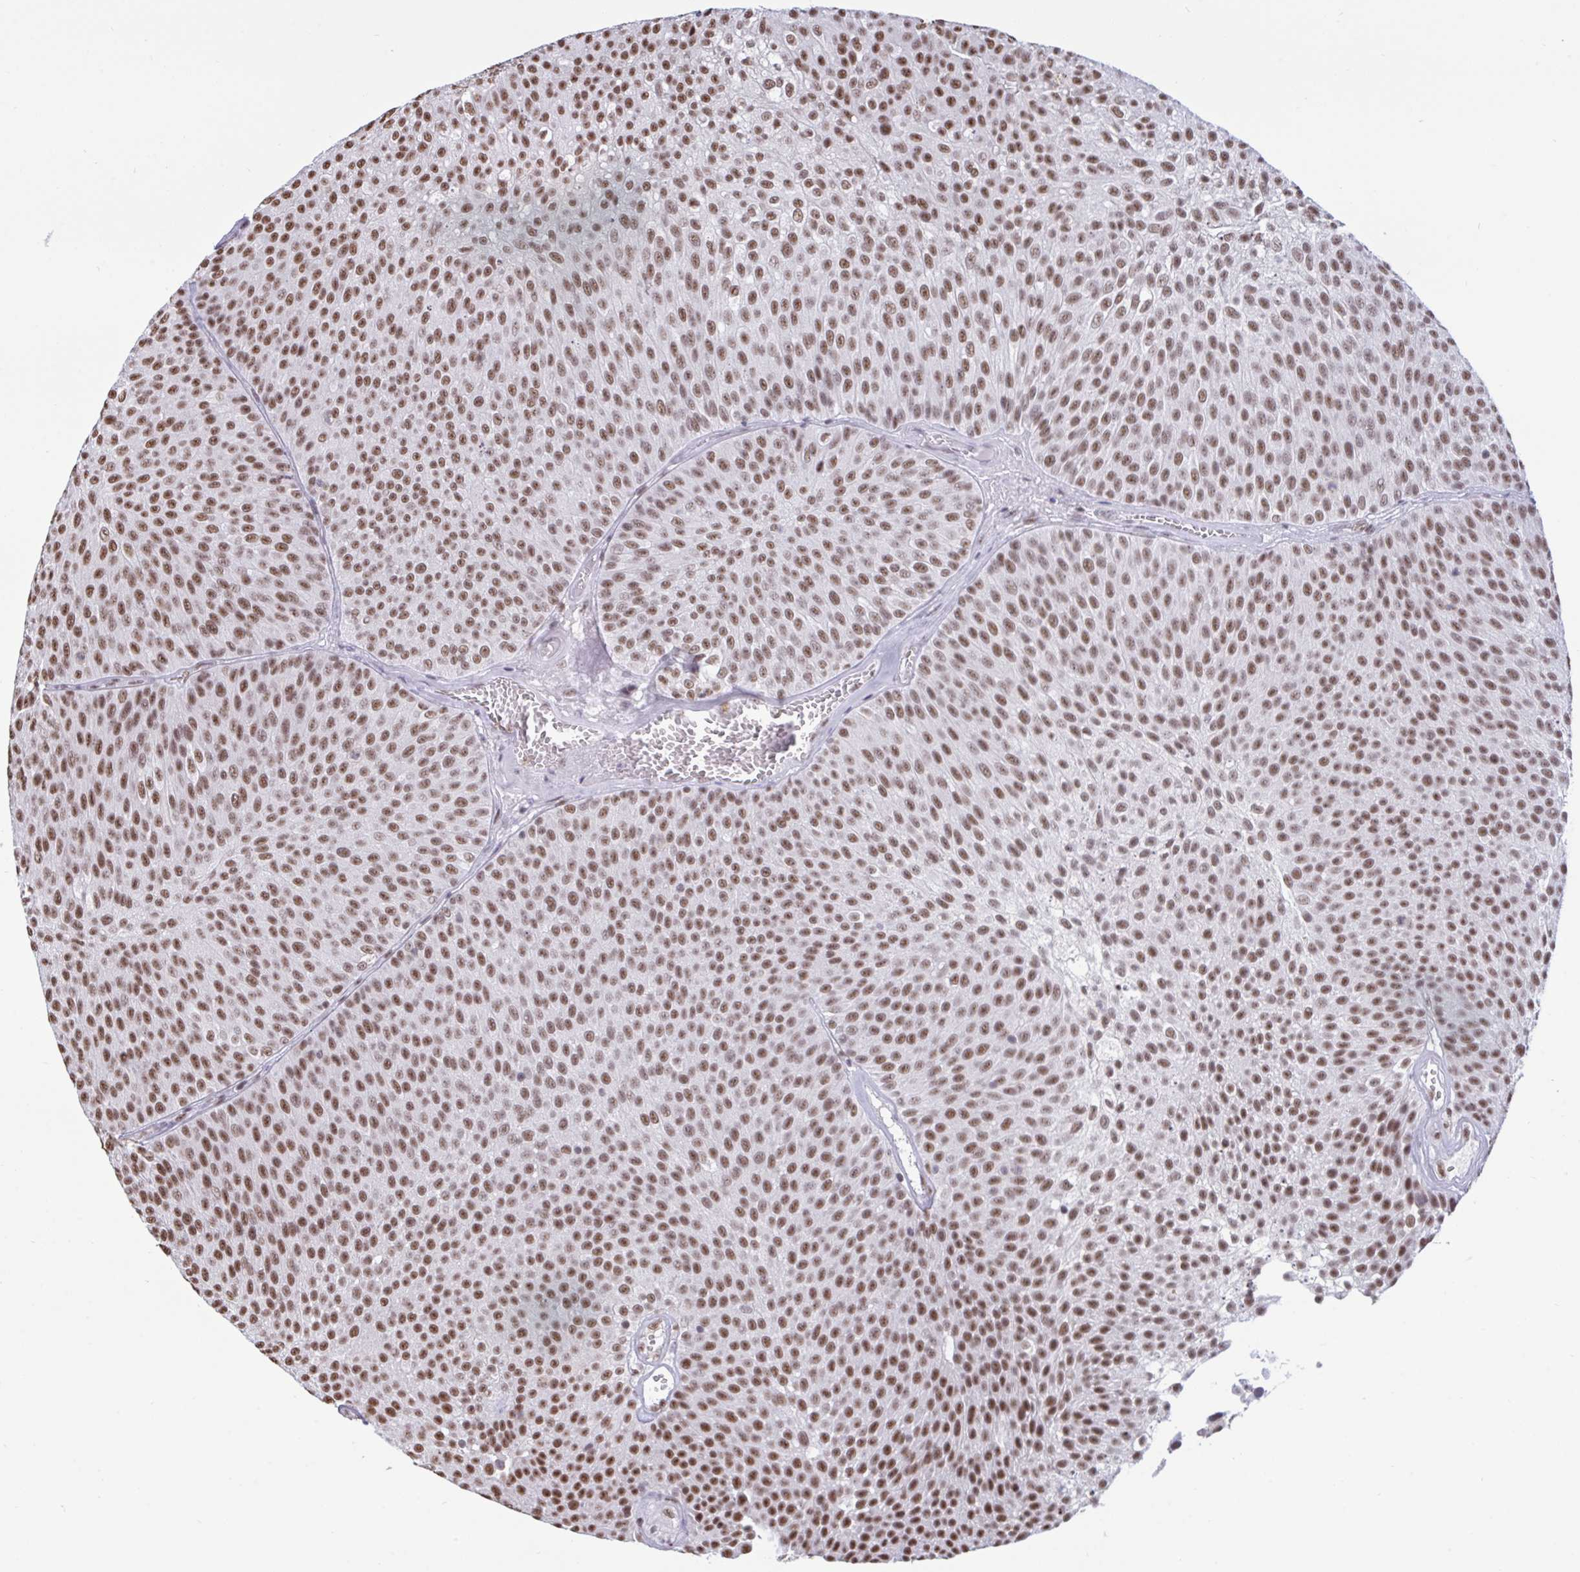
{"staining": {"intensity": "moderate", "quantity": ">75%", "location": "nuclear"}, "tissue": "urothelial cancer", "cell_type": "Tumor cells", "image_type": "cancer", "snomed": [{"axis": "morphology", "description": "Urothelial carcinoma, Low grade"}, {"axis": "topography", "description": "Urinary bladder"}], "caption": "This is an image of IHC staining of urothelial cancer, which shows moderate expression in the nuclear of tumor cells.", "gene": "PUF60", "patient": {"sex": "female", "age": 79}}